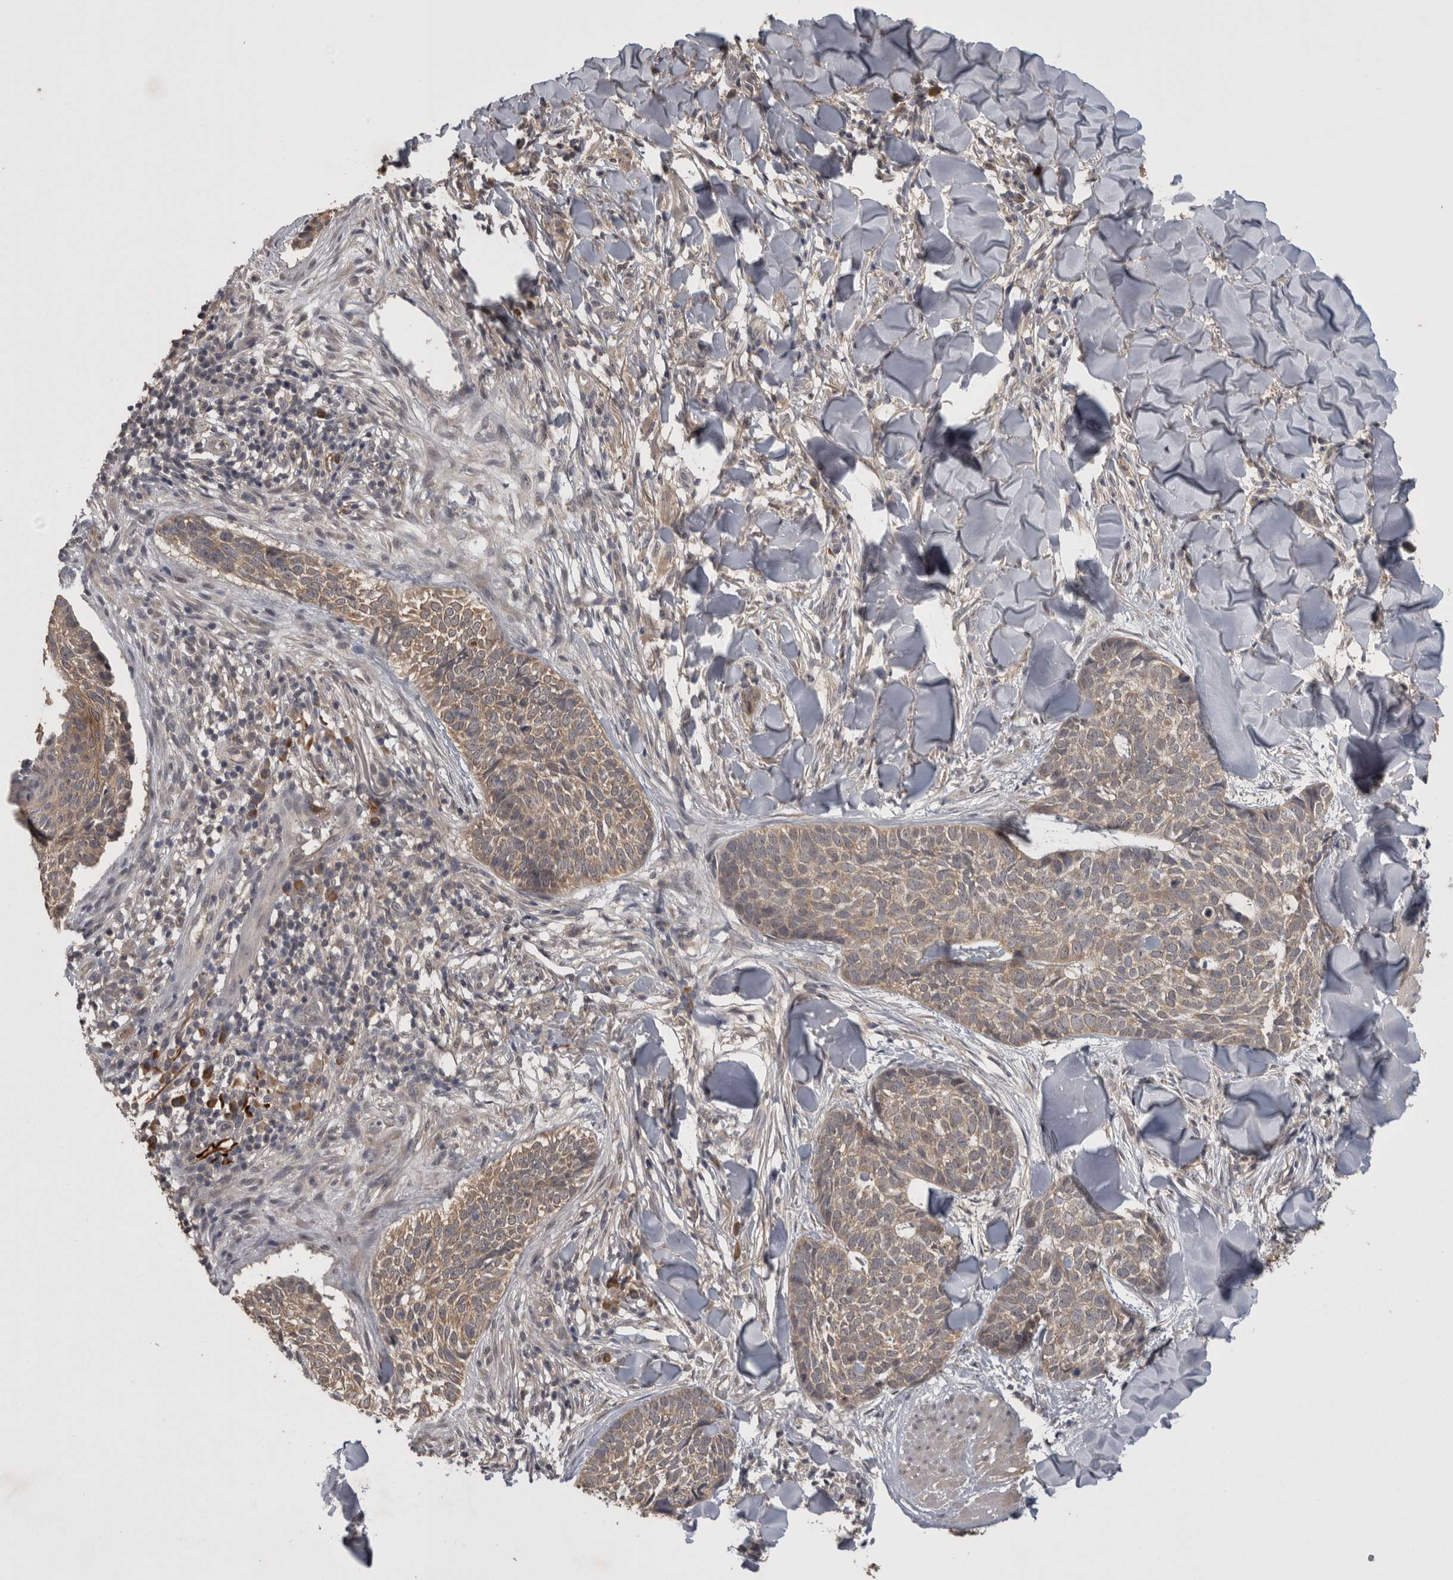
{"staining": {"intensity": "moderate", "quantity": ">75%", "location": "cytoplasmic/membranous"}, "tissue": "skin cancer", "cell_type": "Tumor cells", "image_type": "cancer", "snomed": [{"axis": "morphology", "description": "Normal tissue, NOS"}, {"axis": "morphology", "description": "Basal cell carcinoma"}, {"axis": "topography", "description": "Skin"}], "caption": "Immunohistochemistry (DAB (3,3'-diaminobenzidine)) staining of human basal cell carcinoma (skin) reveals moderate cytoplasmic/membranous protein staining in about >75% of tumor cells.", "gene": "ZNF114", "patient": {"sex": "male", "age": 67}}